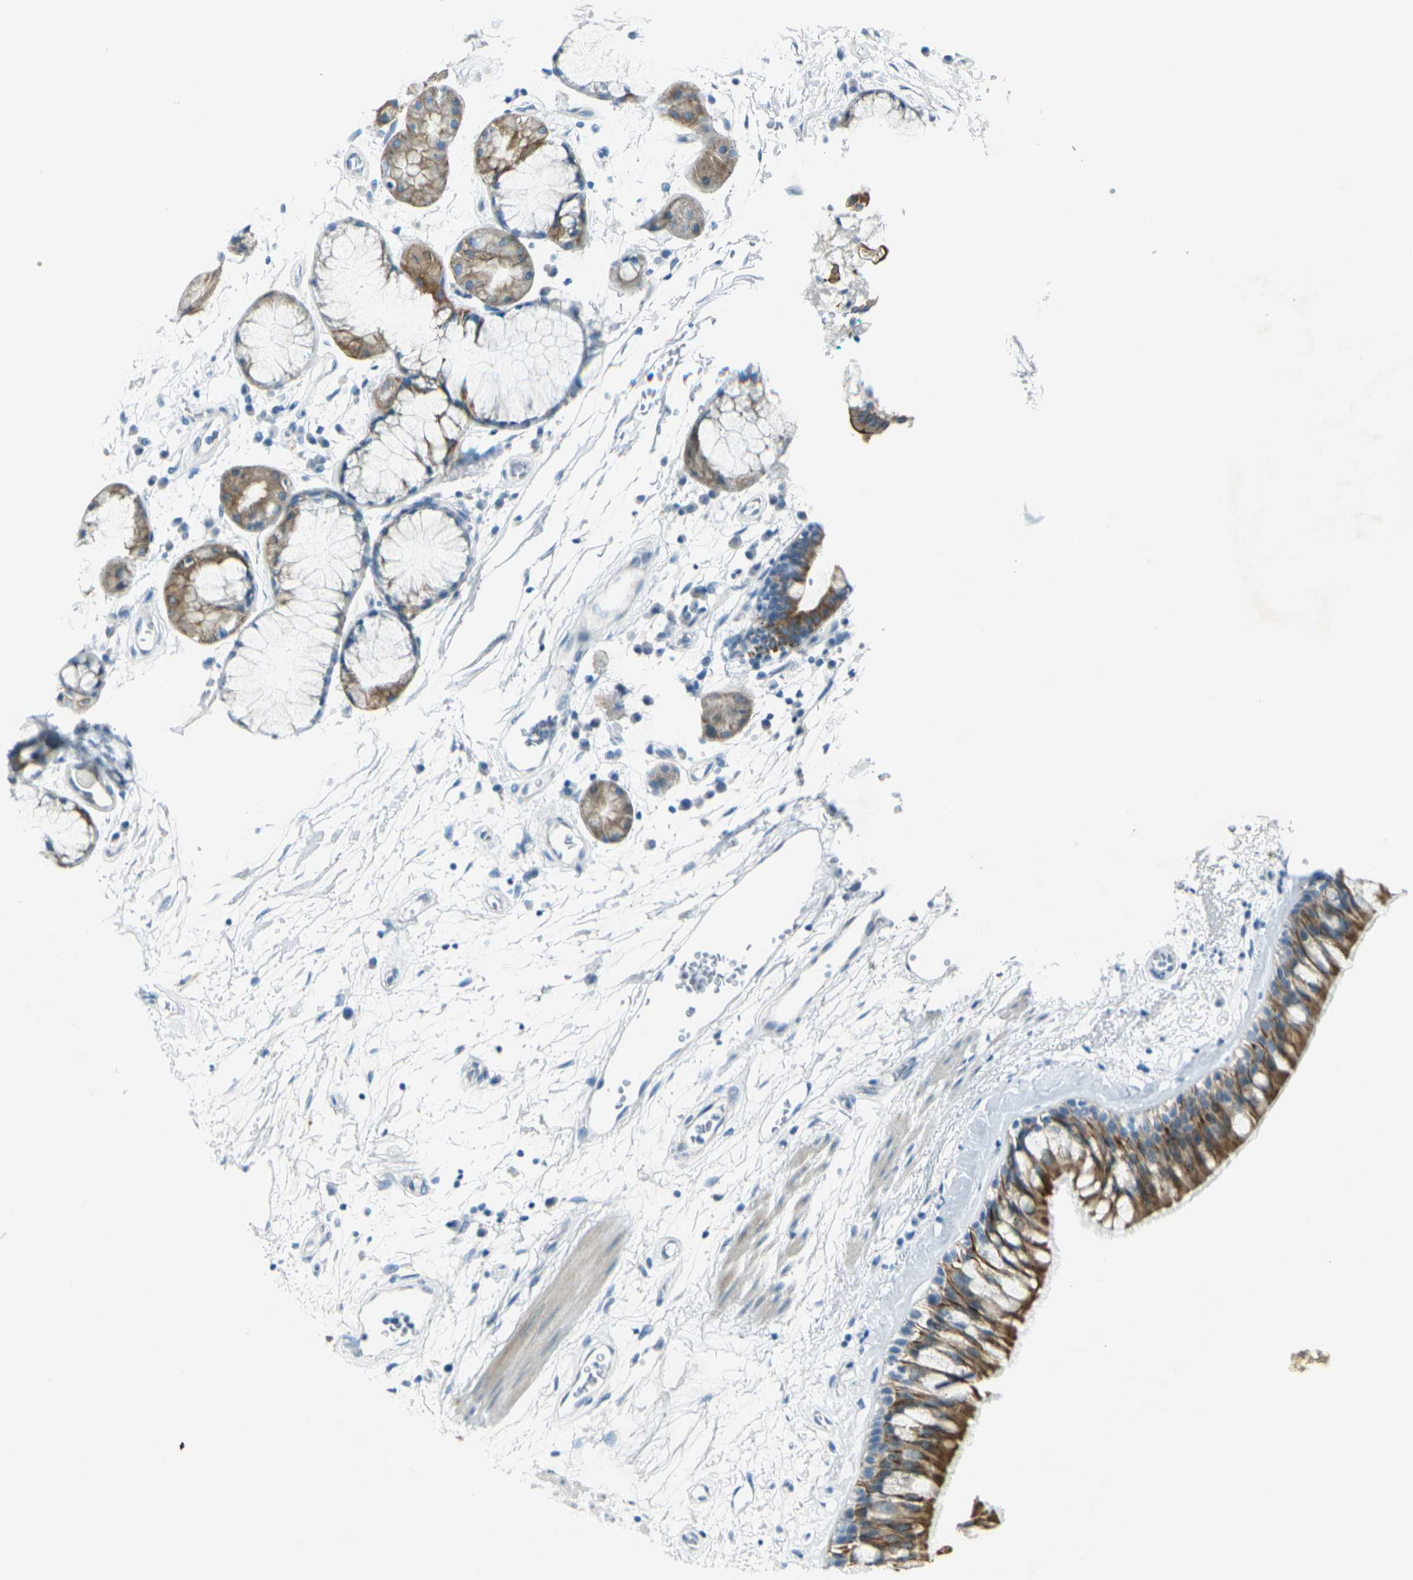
{"staining": {"intensity": "strong", "quantity": ">75%", "location": "cytoplasmic/membranous"}, "tissue": "bronchus", "cell_type": "Respiratory epithelial cells", "image_type": "normal", "snomed": [{"axis": "morphology", "description": "Normal tissue, NOS"}, {"axis": "morphology", "description": "Adenocarcinoma, NOS"}, {"axis": "topography", "description": "Bronchus"}, {"axis": "topography", "description": "Lung"}], "caption": "Protein expression by immunohistochemistry demonstrates strong cytoplasmic/membranous expression in about >75% of respiratory epithelial cells in normal bronchus.", "gene": "ANKRD46", "patient": {"sex": "female", "age": 54}}